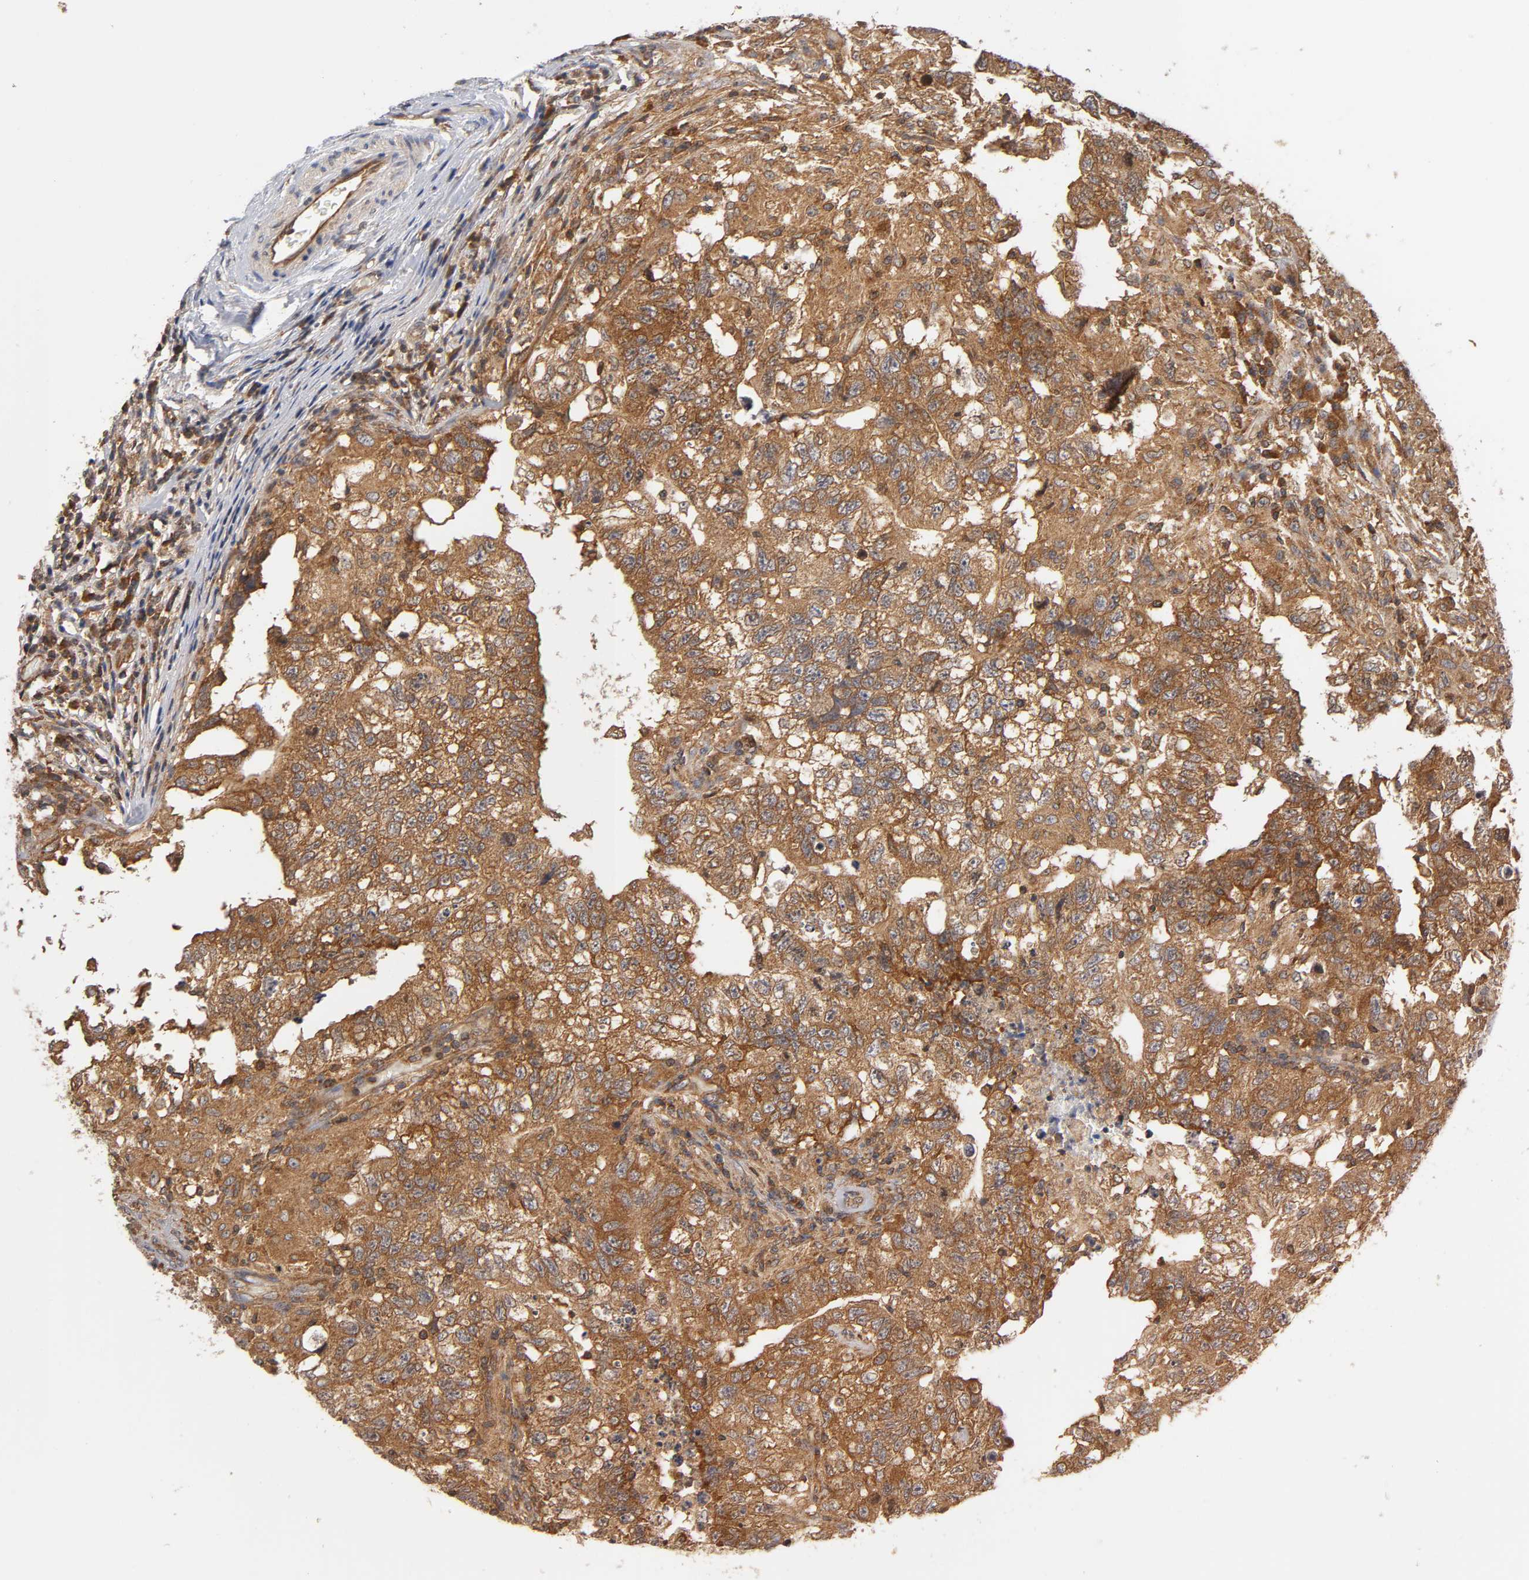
{"staining": {"intensity": "strong", "quantity": ">75%", "location": "cytoplasmic/membranous"}, "tissue": "testis cancer", "cell_type": "Tumor cells", "image_type": "cancer", "snomed": [{"axis": "morphology", "description": "Carcinoma, Embryonal, NOS"}, {"axis": "topography", "description": "Testis"}], "caption": "Brown immunohistochemical staining in human testis cancer exhibits strong cytoplasmic/membranous expression in approximately >75% of tumor cells.", "gene": "PAFAH1B1", "patient": {"sex": "male", "age": 21}}